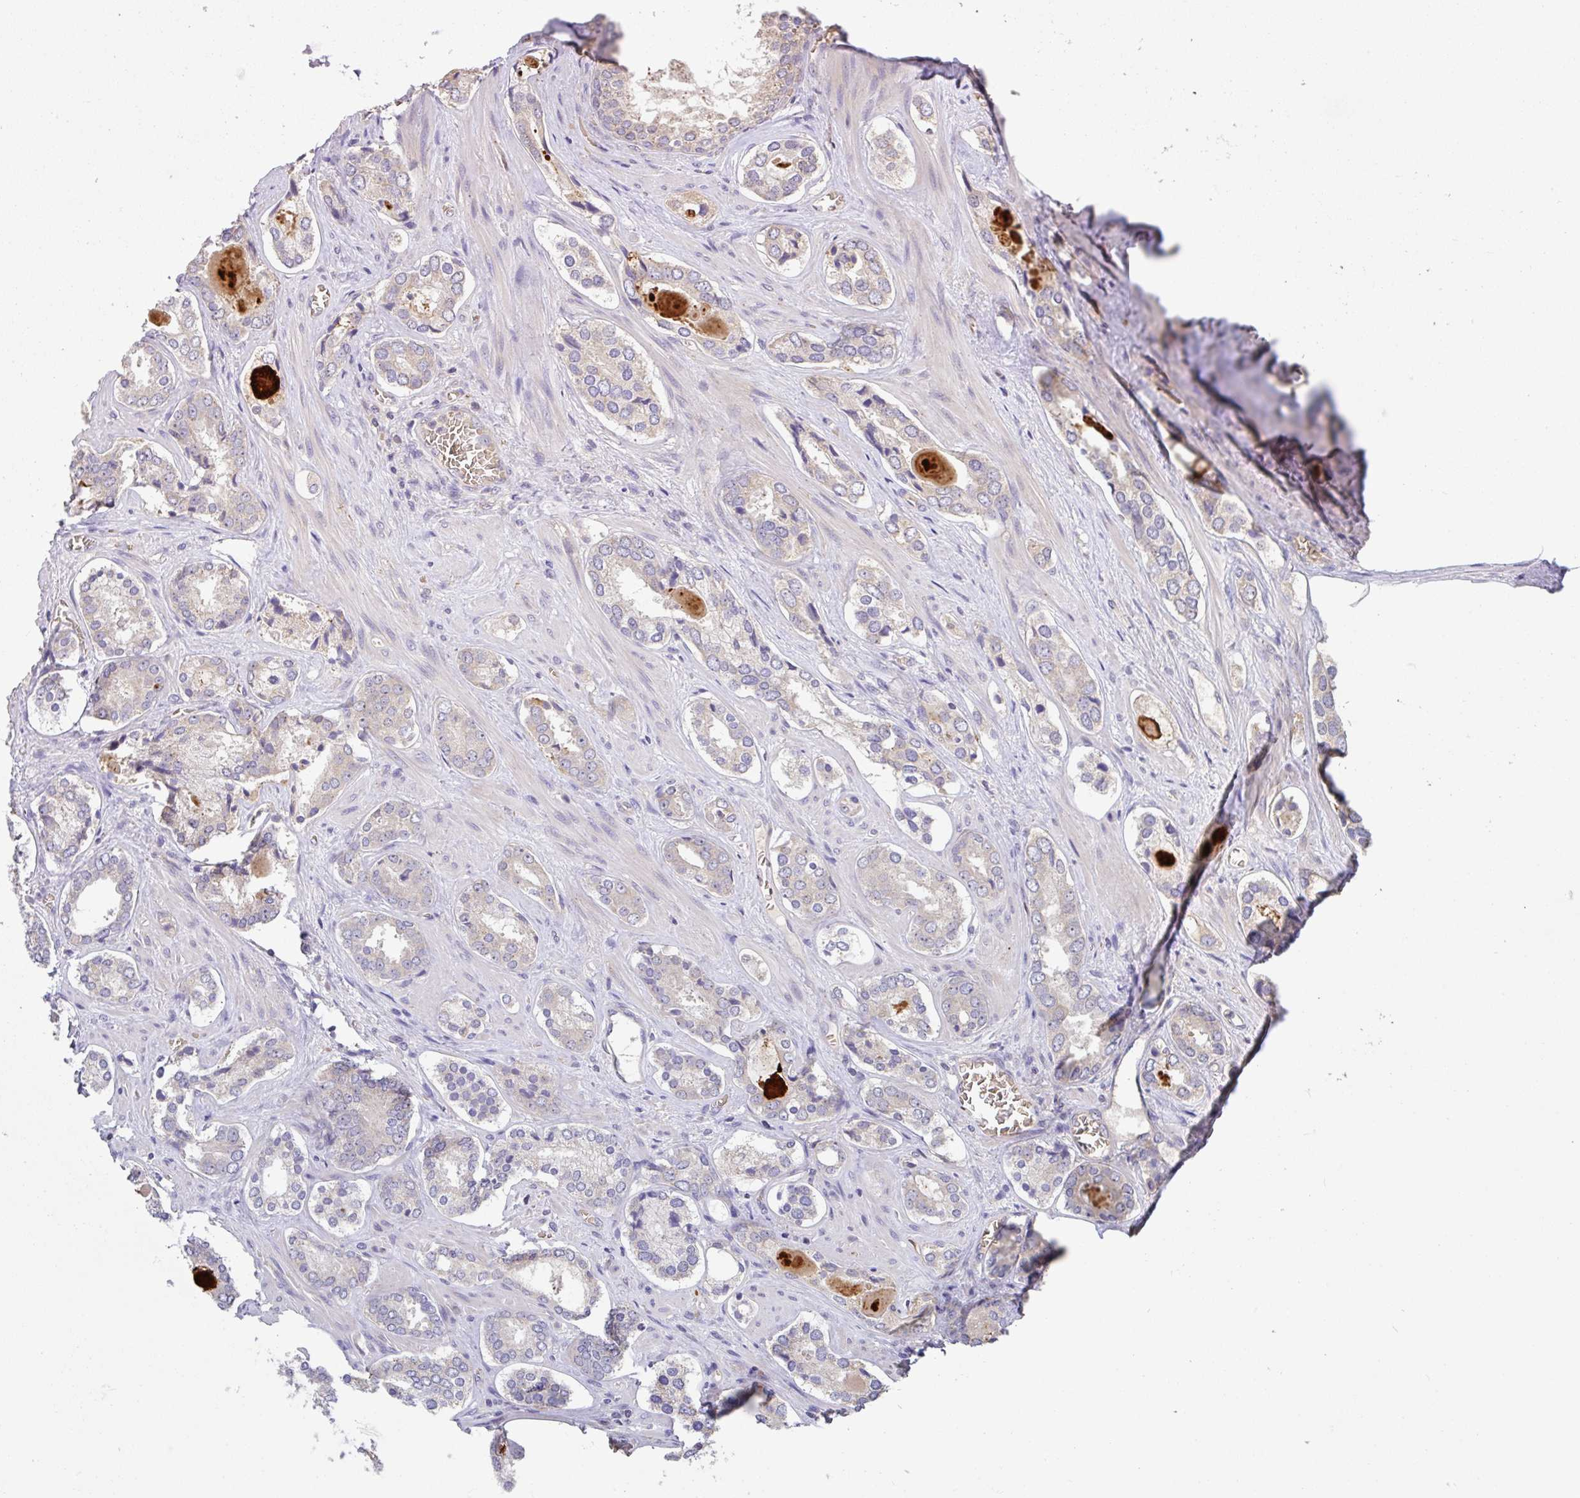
{"staining": {"intensity": "negative", "quantity": "none", "location": "none"}, "tissue": "prostate cancer", "cell_type": "Tumor cells", "image_type": "cancer", "snomed": [{"axis": "morphology", "description": "Adenocarcinoma, Low grade"}, {"axis": "topography", "description": "Prostate"}], "caption": "DAB immunohistochemical staining of prostate cancer (adenocarcinoma (low-grade)) shows no significant positivity in tumor cells. Brightfield microscopy of immunohistochemistry (IHC) stained with DAB (brown) and hematoxylin (blue), captured at high magnification.", "gene": "C1QTNF9B", "patient": {"sex": "male", "age": 62}}